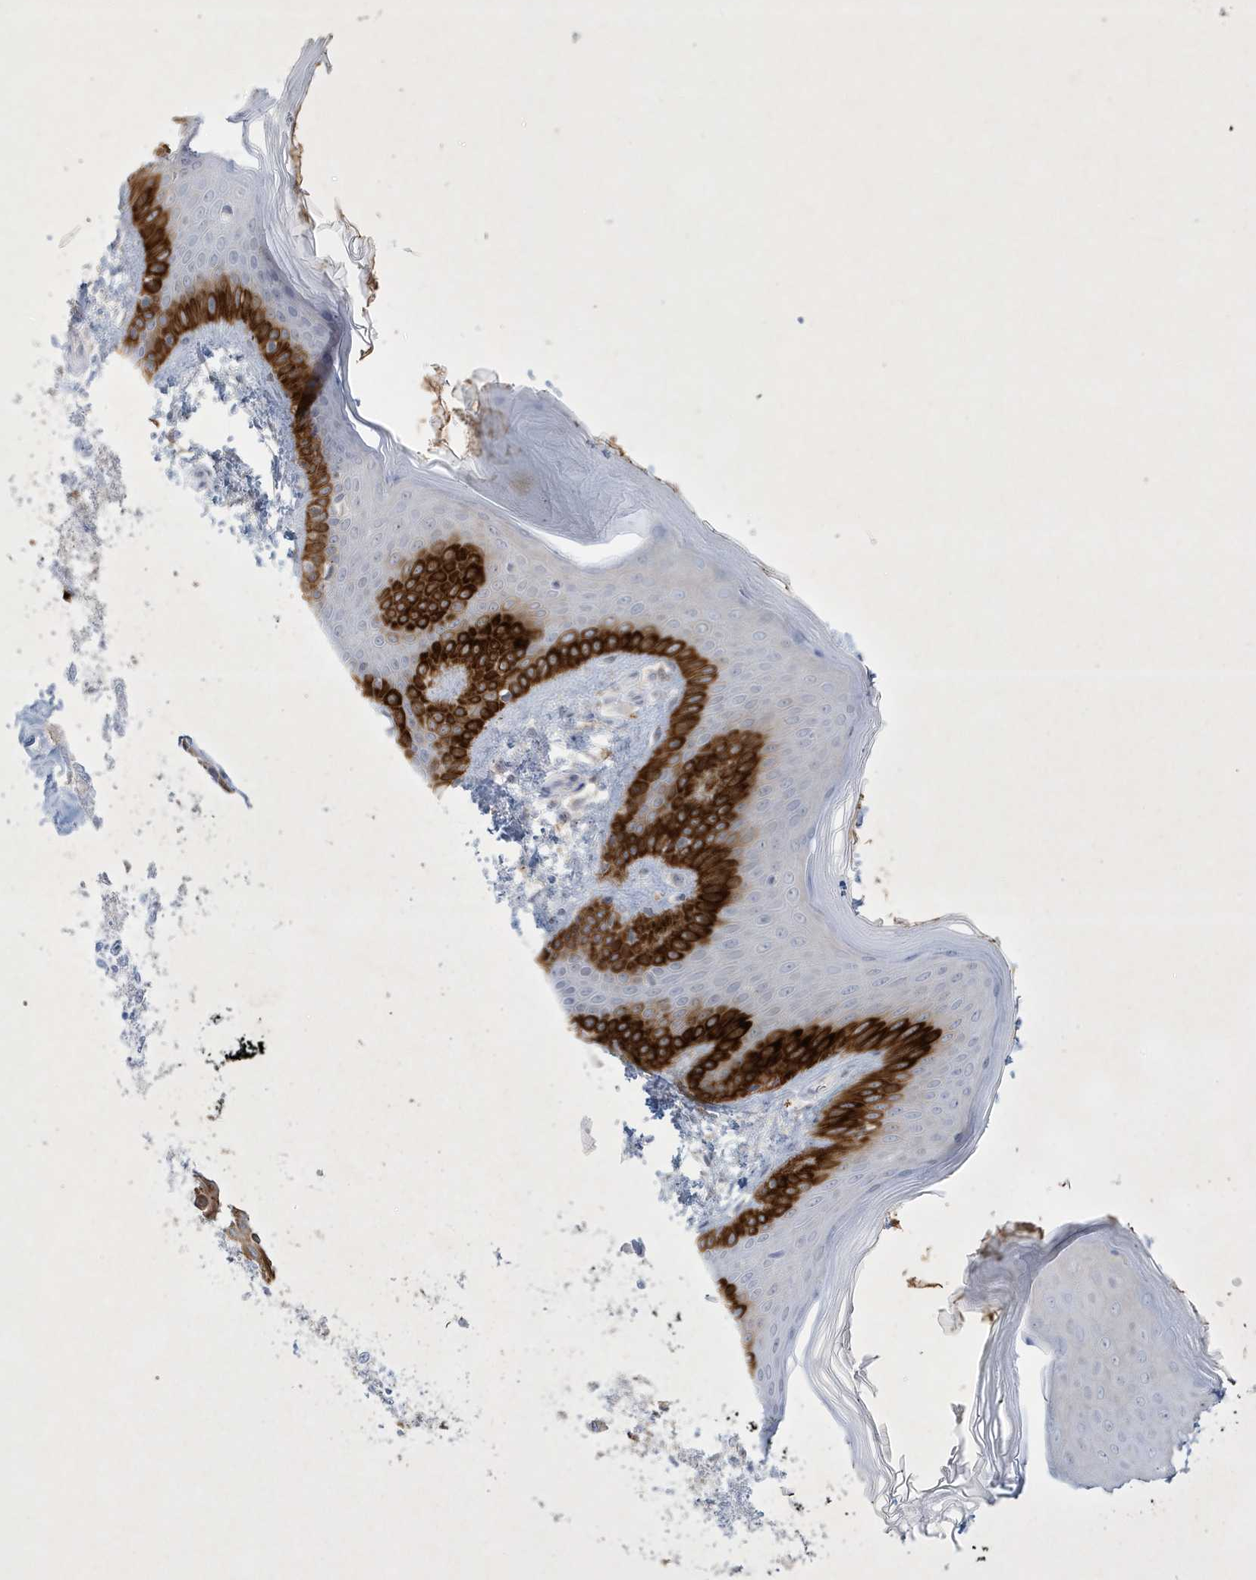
{"staining": {"intensity": "negative", "quantity": "none", "location": "none"}, "tissue": "skin", "cell_type": "Fibroblasts", "image_type": "normal", "snomed": [{"axis": "morphology", "description": "Normal tissue, NOS"}, {"axis": "topography", "description": "Skin"}], "caption": "Immunohistochemistry image of normal skin: human skin stained with DAB reveals no significant protein positivity in fibroblasts. (Stains: DAB (3,3'-diaminobenzidine) immunohistochemistry (IHC) with hematoxylin counter stain, Microscopy: brightfield microscopy at high magnification).", "gene": "CCDC24", "patient": {"sex": "male", "age": 36}}